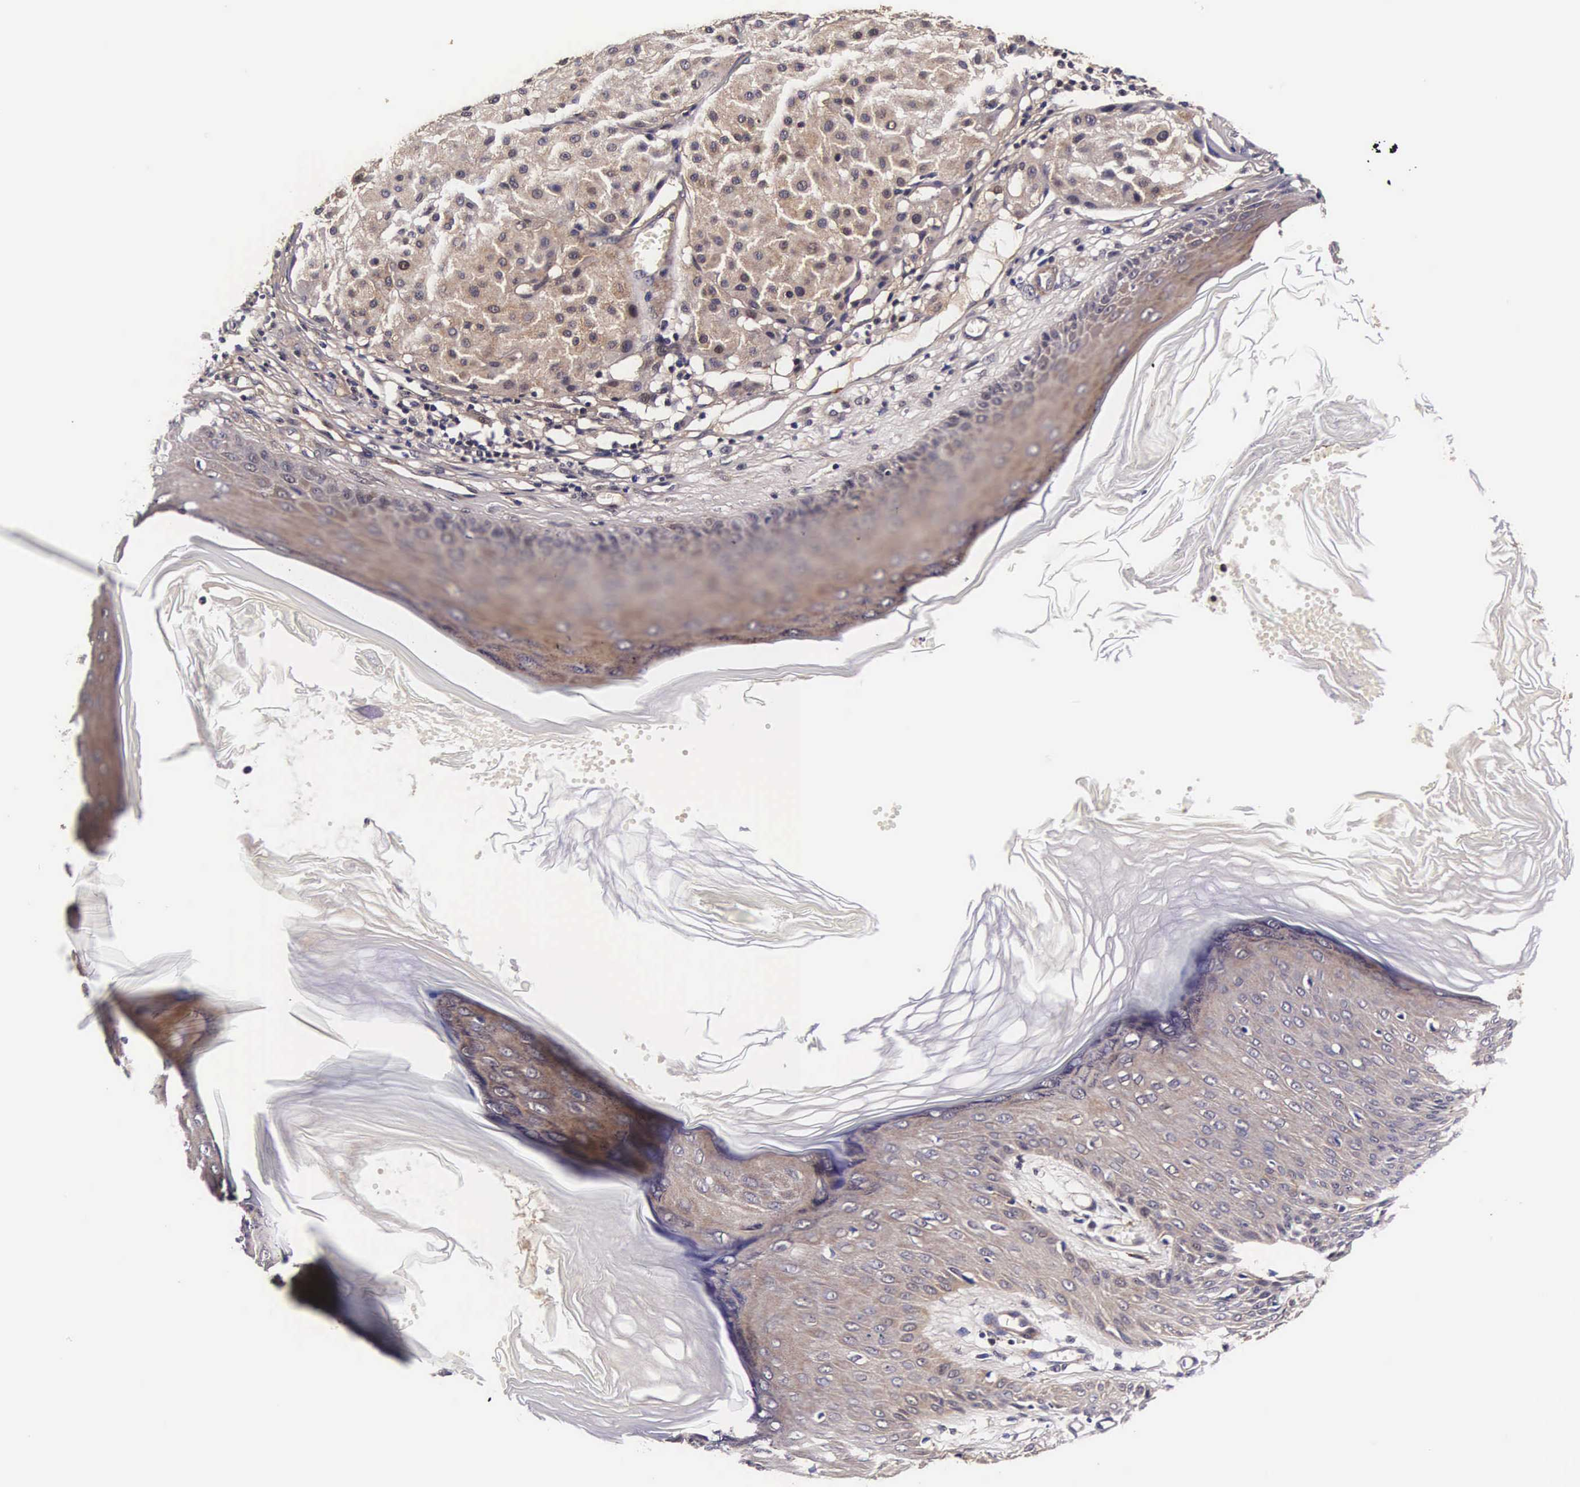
{"staining": {"intensity": "weak", "quantity": ">75%", "location": "cytoplasmic/membranous,nuclear"}, "tissue": "melanoma", "cell_type": "Tumor cells", "image_type": "cancer", "snomed": [{"axis": "morphology", "description": "Malignant melanoma, NOS"}, {"axis": "topography", "description": "Skin"}], "caption": "IHC micrograph of human melanoma stained for a protein (brown), which demonstrates low levels of weak cytoplasmic/membranous and nuclear staining in about >75% of tumor cells.", "gene": "TECPR2", "patient": {"sex": "male", "age": 36}}